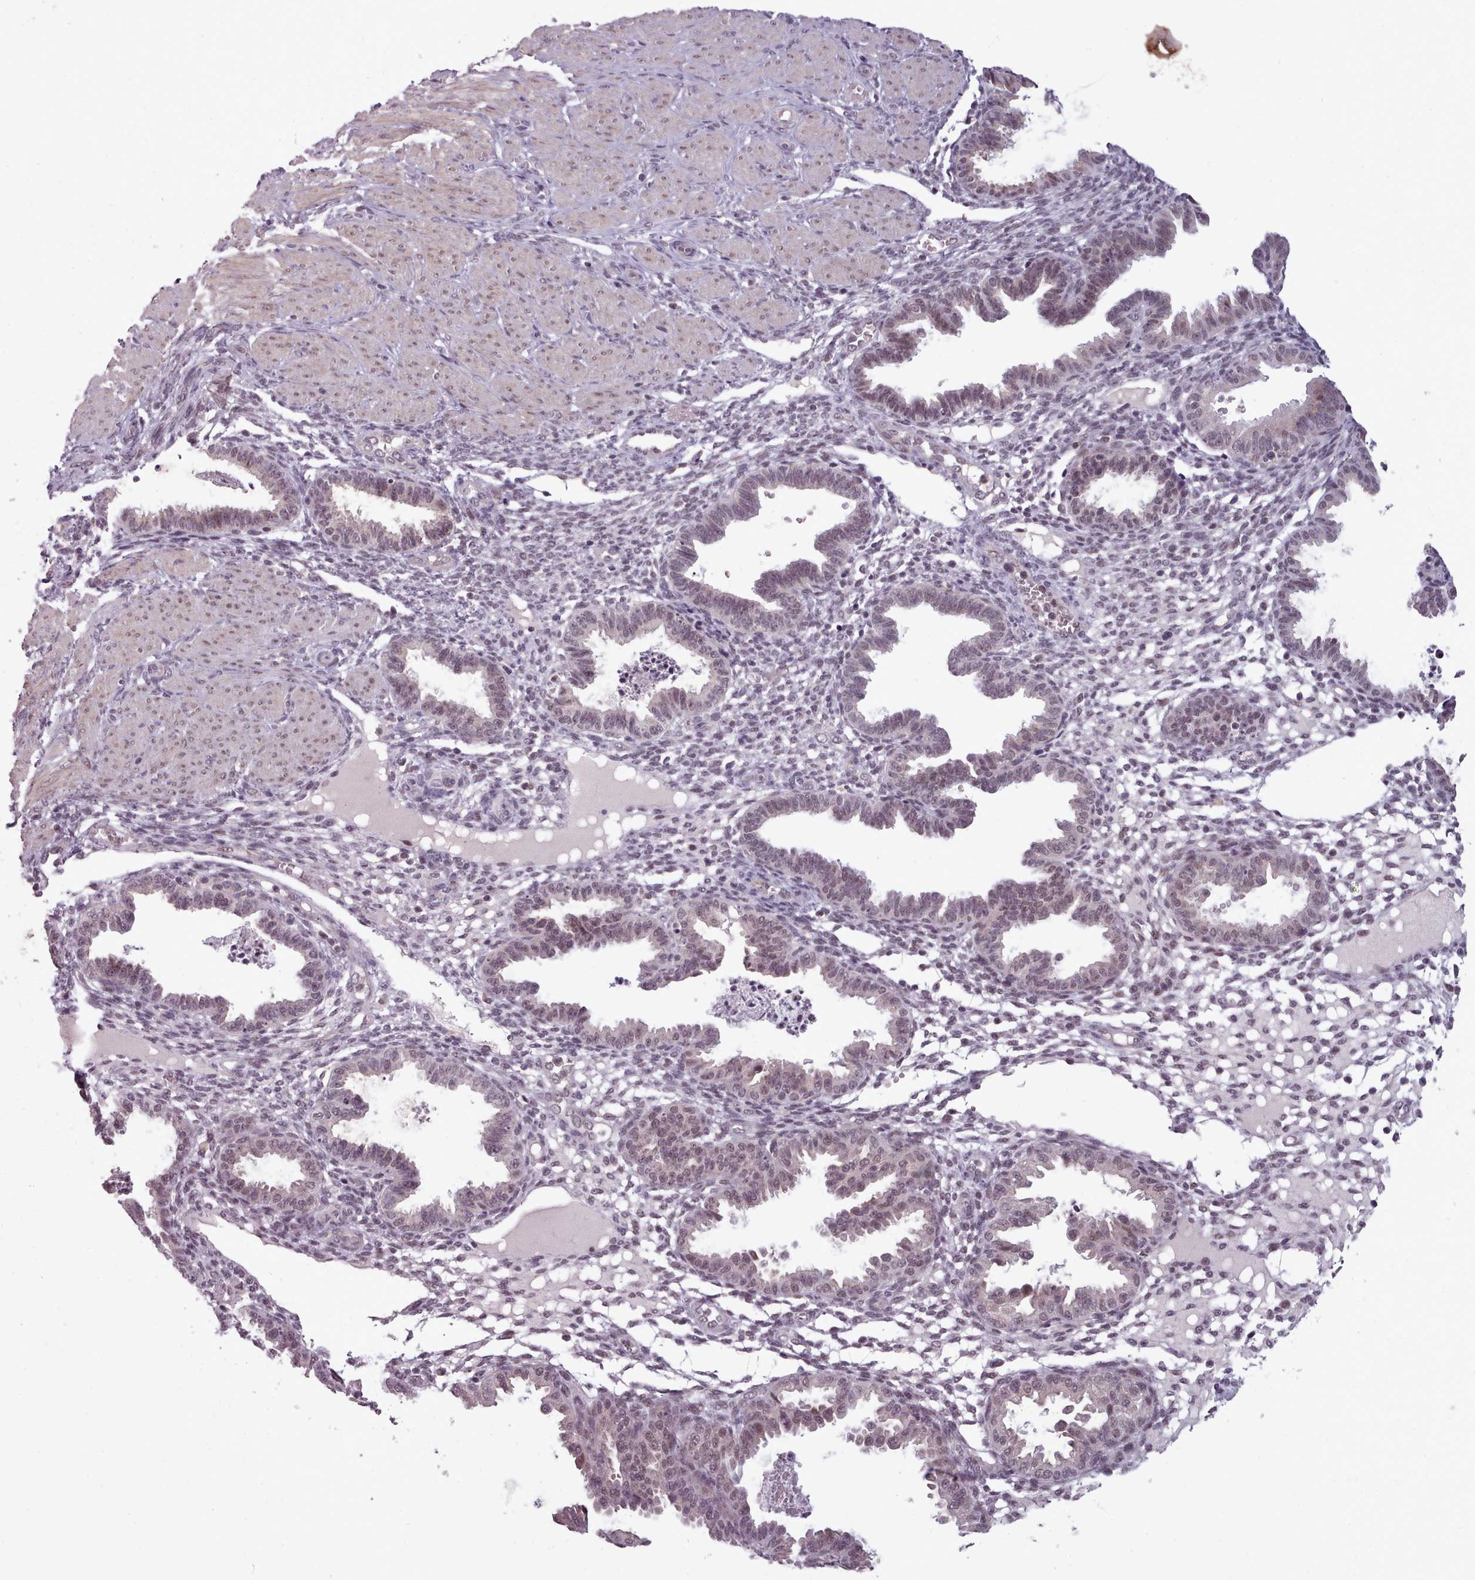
{"staining": {"intensity": "moderate", "quantity": "25%-75%", "location": "nuclear"}, "tissue": "endometrium", "cell_type": "Cells in endometrial stroma", "image_type": "normal", "snomed": [{"axis": "morphology", "description": "Normal tissue, NOS"}, {"axis": "topography", "description": "Endometrium"}], "caption": "Endometrium was stained to show a protein in brown. There is medium levels of moderate nuclear staining in about 25%-75% of cells in endometrial stroma.", "gene": "SRSF9", "patient": {"sex": "female", "age": 33}}